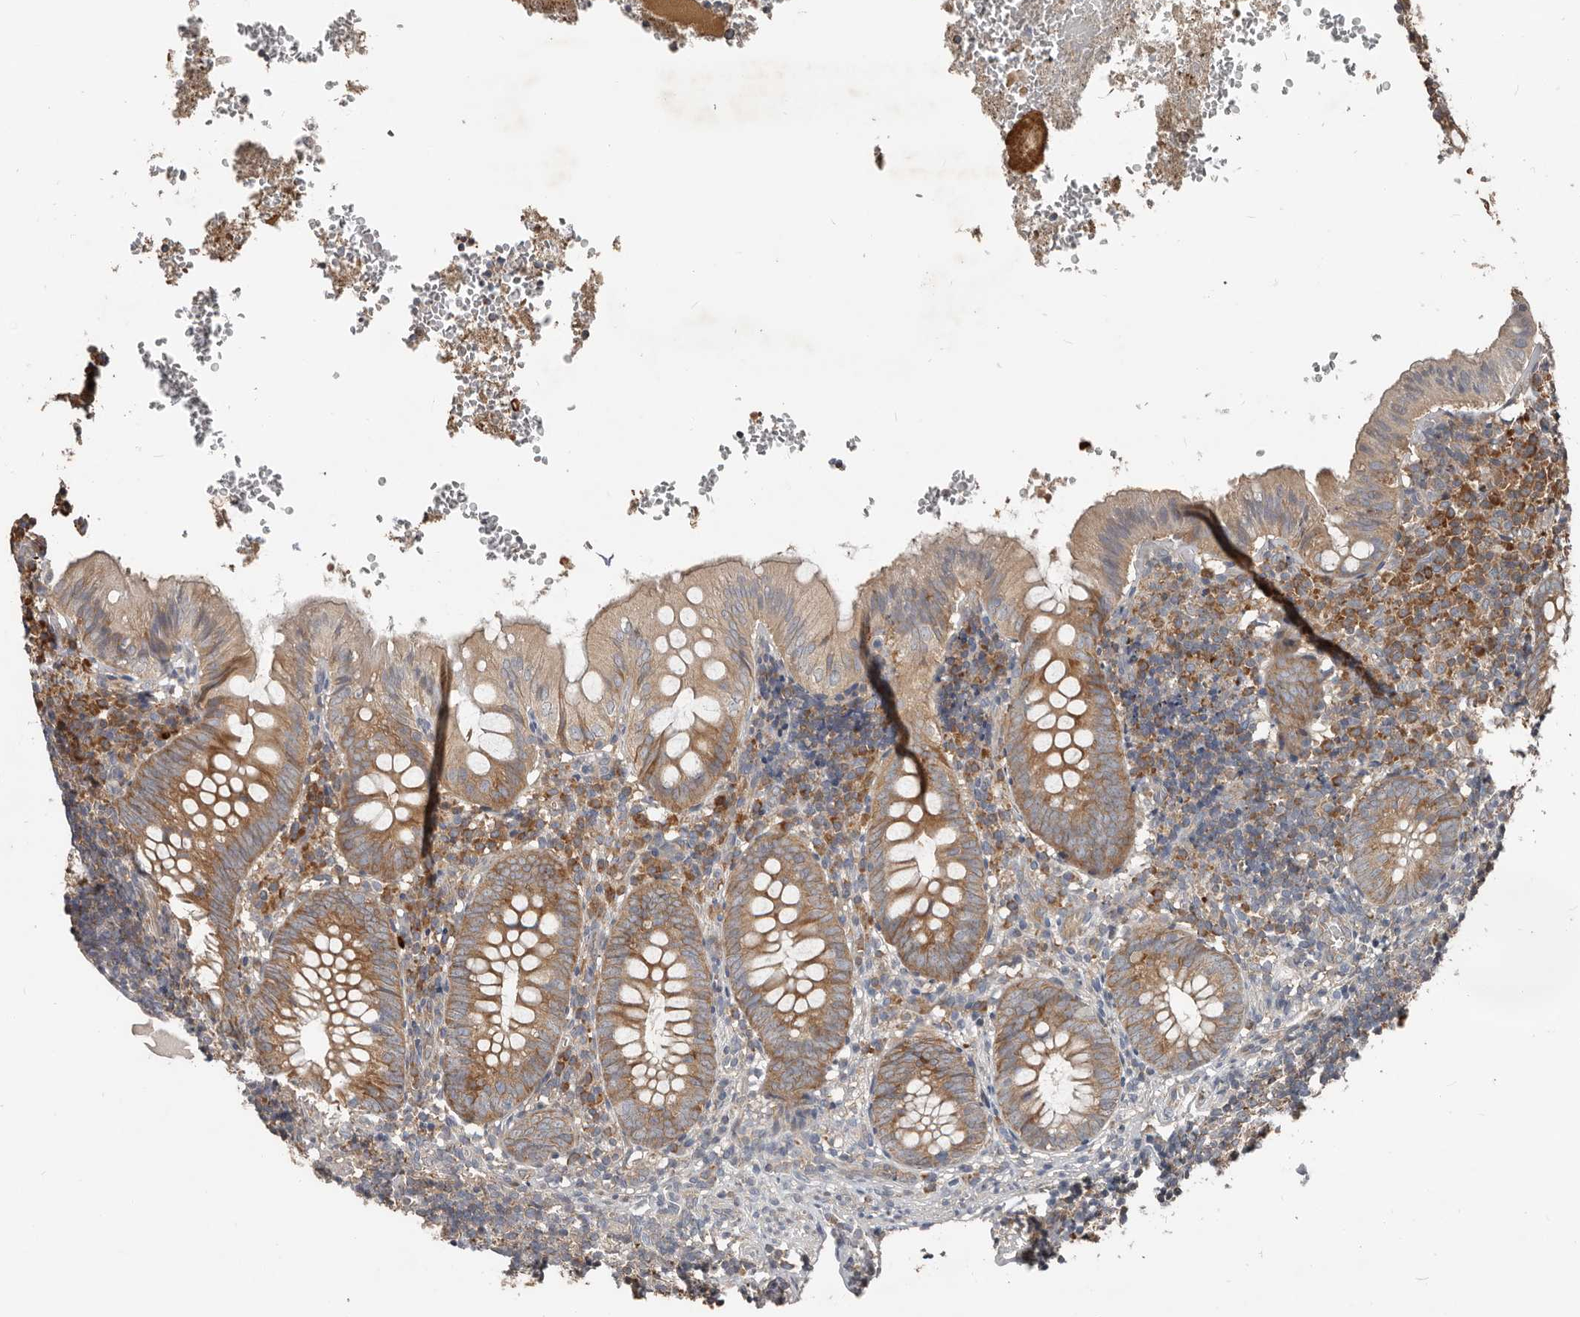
{"staining": {"intensity": "moderate", "quantity": ">75%", "location": "cytoplasmic/membranous"}, "tissue": "appendix", "cell_type": "Glandular cells", "image_type": "normal", "snomed": [{"axis": "morphology", "description": "Normal tissue, NOS"}, {"axis": "topography", "description": "Appendix"}], "caption": "Immunohistochemistry (IHC) image of benign appendix stained for a protein (brown), which shows medium levels of moderate cytoplasmic/membranous expression in approximately >75% of glandular cells.", "gene": "AKNAD1", "patient": {"sex": "male", "age": 8}}